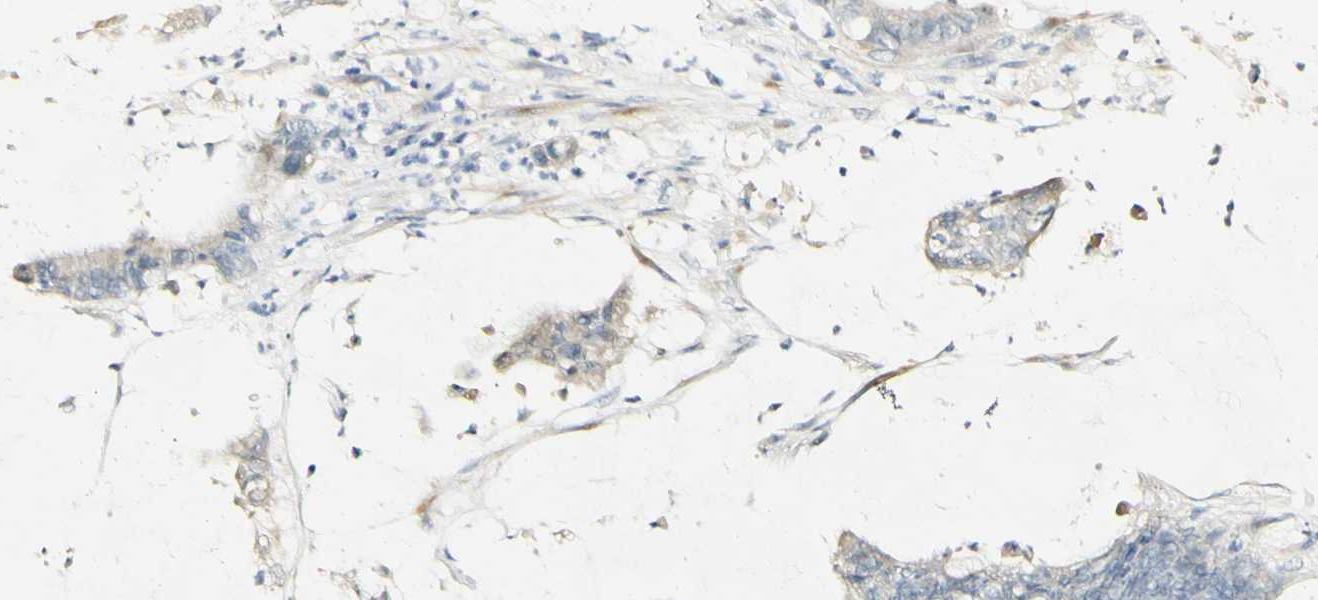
{"staining": {"intensity": "negative", "quantity": "none", "location": "none"}, "tissue": "colorectal cancer", "cell_type": "Tumor cells", "image_type": "cancer", "snomed": [{"axis": "morphology", "description": "Adenocarcinoma, NOS"}, {"axis": "topography", "description": "Rectum"}], "caption": "This histopathology image is of colorectal cancer stained with immunohistochemistry (IHC) to label a protein in brown with the nuclei are counter-stained blue. There is no staining in tumor cells.", "gene": "FMO3", "patient": {"sex": "female", "age": 66}}